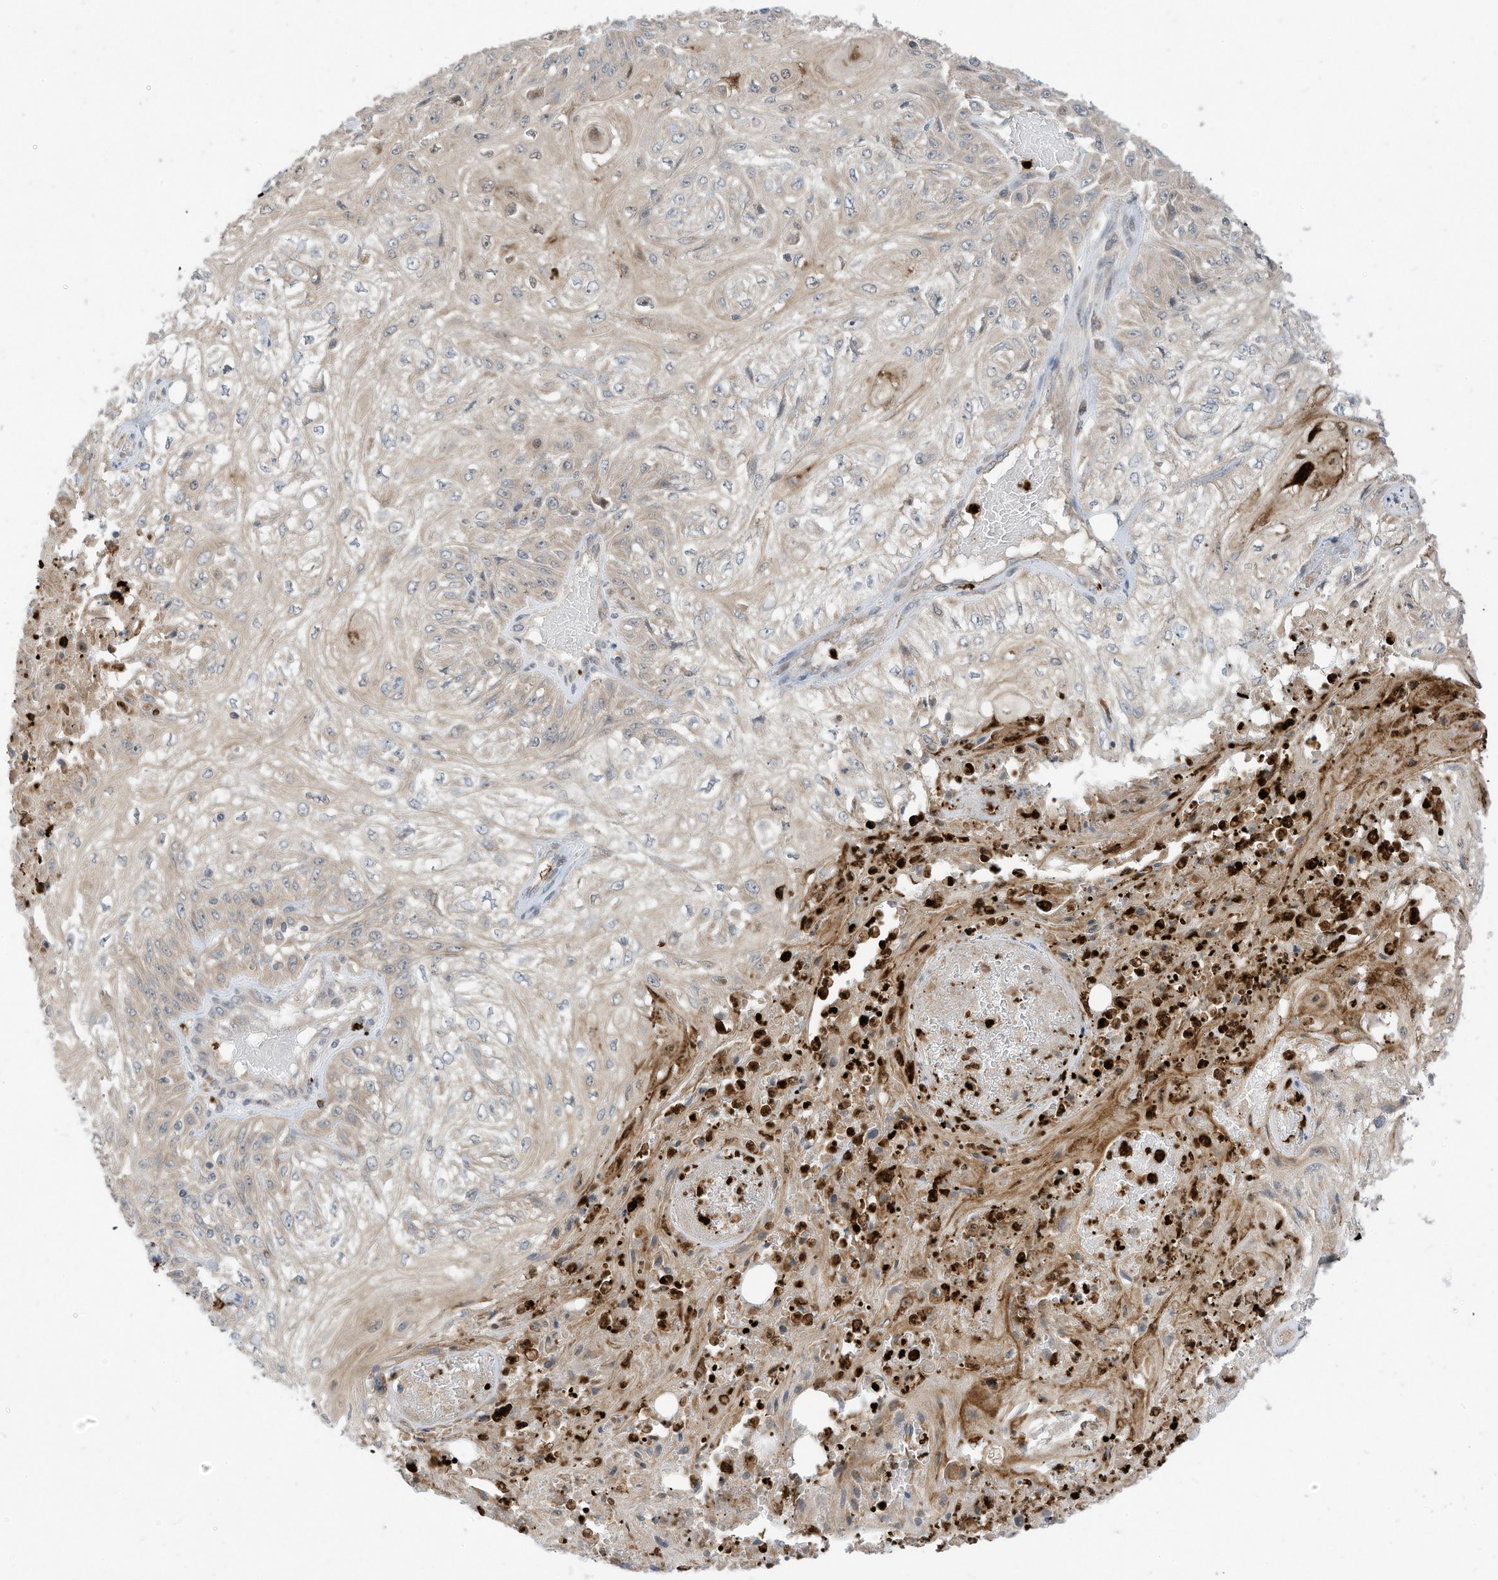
{"staining": {"intensity": "negative", "quantity": "none", "location": "none"}, "tissue": "skin cancer", "cell_type": "Tumor cells", "image_type": "cancer", "snomed": [{"axis": "morphology", "description": "Squamous cell carcinoma, NOS"}, {"axis": "morphology", "description": "Squamous cell carcinoma, metastatic, NOS"}, {"axis": "topography", "description": "Skin"}, {"axis": "topography", "description": "Lymph node"}], "caption": "Histopathology image shows no protein positivity in tumor cells of squamous cell carcinoma (skin) tissue. Nuclei are stained in blue.", "gene": "CNKSR1", "patient": {"sex": "male", "age": 75}}